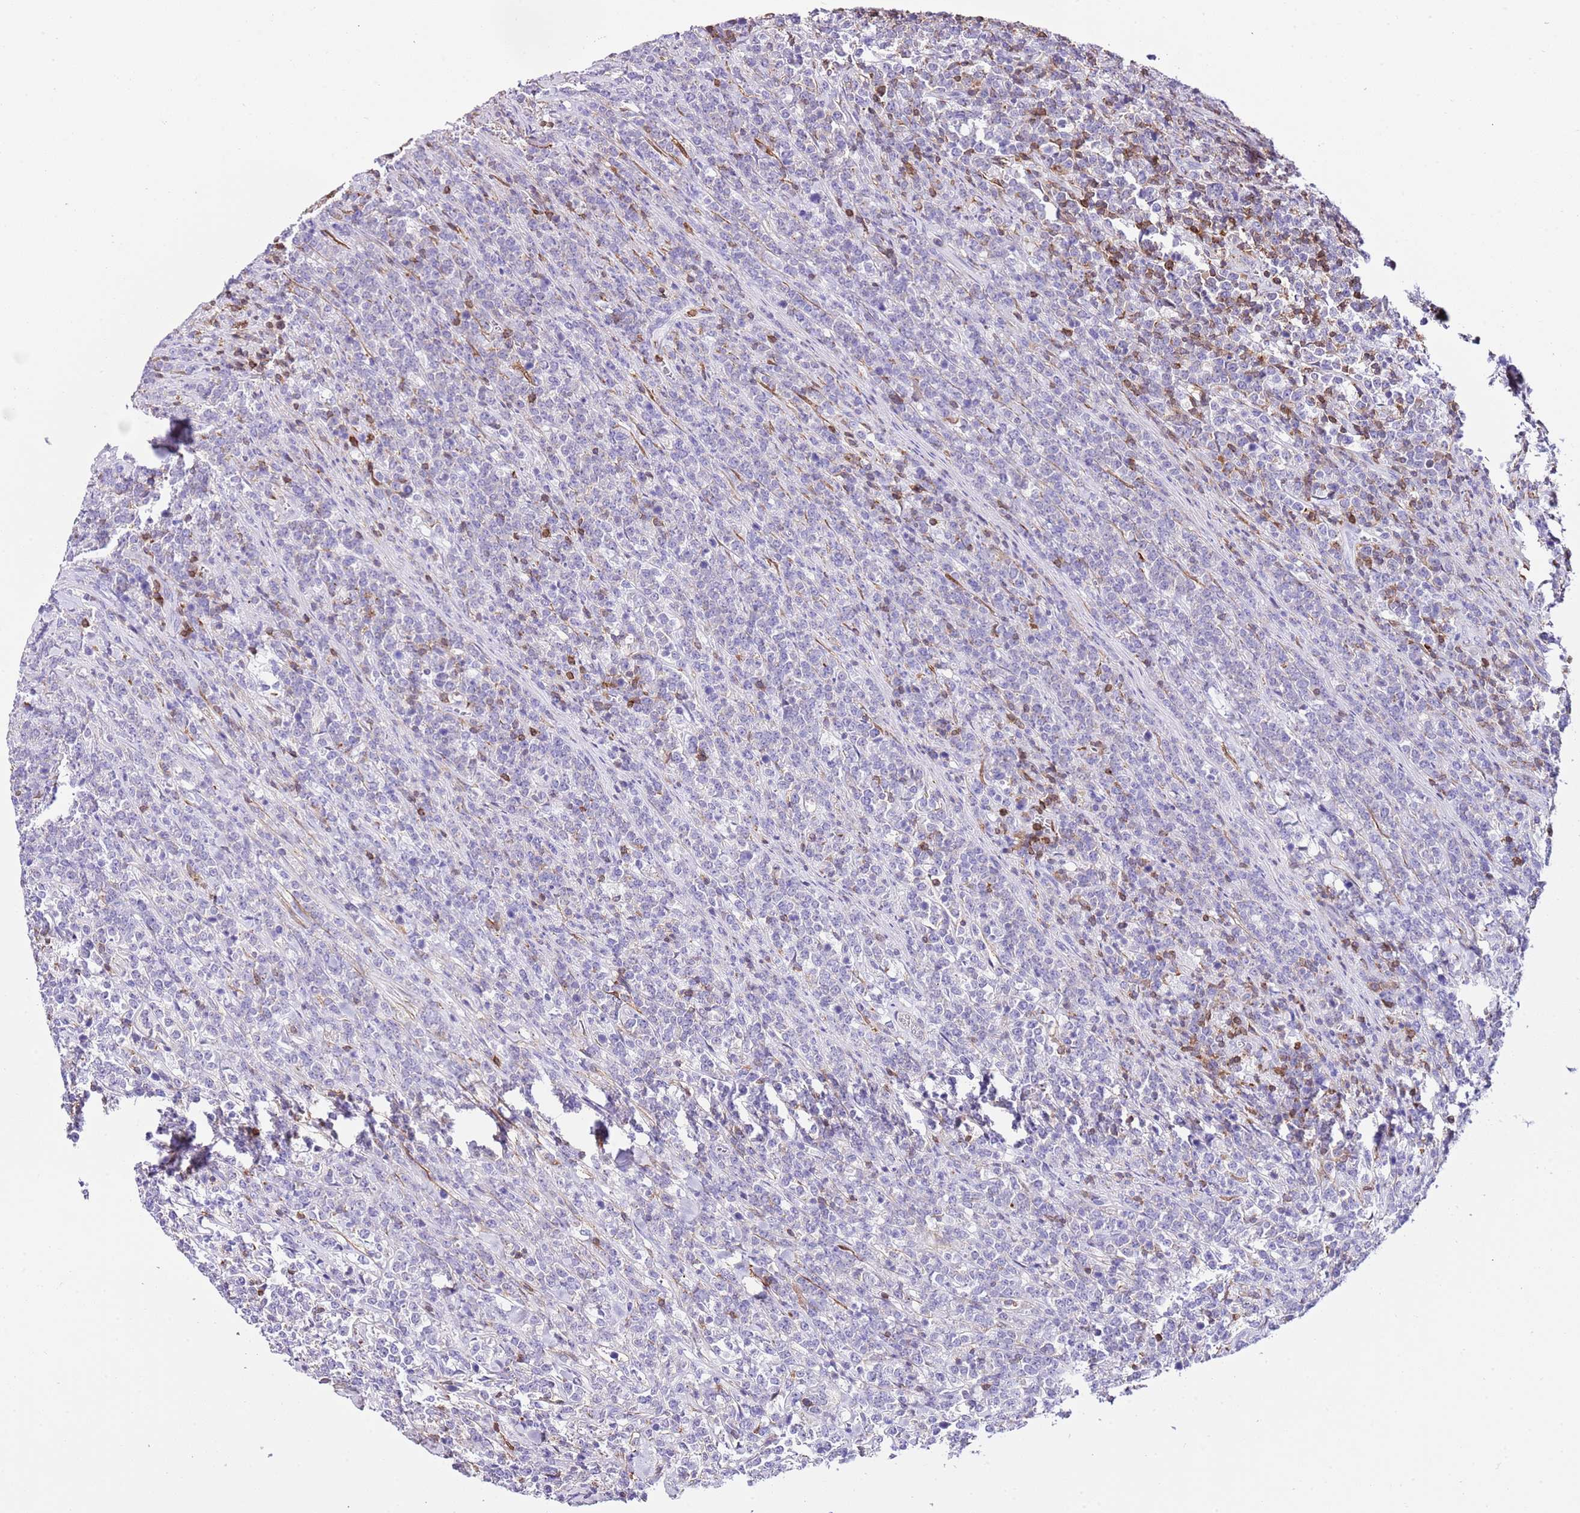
{"staining": {"intensity": "negative", "quantity": "none", "location": "none"}, "tissue": "lymphoma", "cell_type": "Tumor cells", "image_type": "cancer", "snomed": [{"axis": "morphology", "description": "Malignant lymphoma, non-Hodgkin's type, High grade"}, {"axis": "topography", "description": "Small intestine"}], "caption": "Tumor cells are negative for protein expression in human lymphoma.", "gene": "CNN2", "patient": {"sex": "male", "age": 8}}